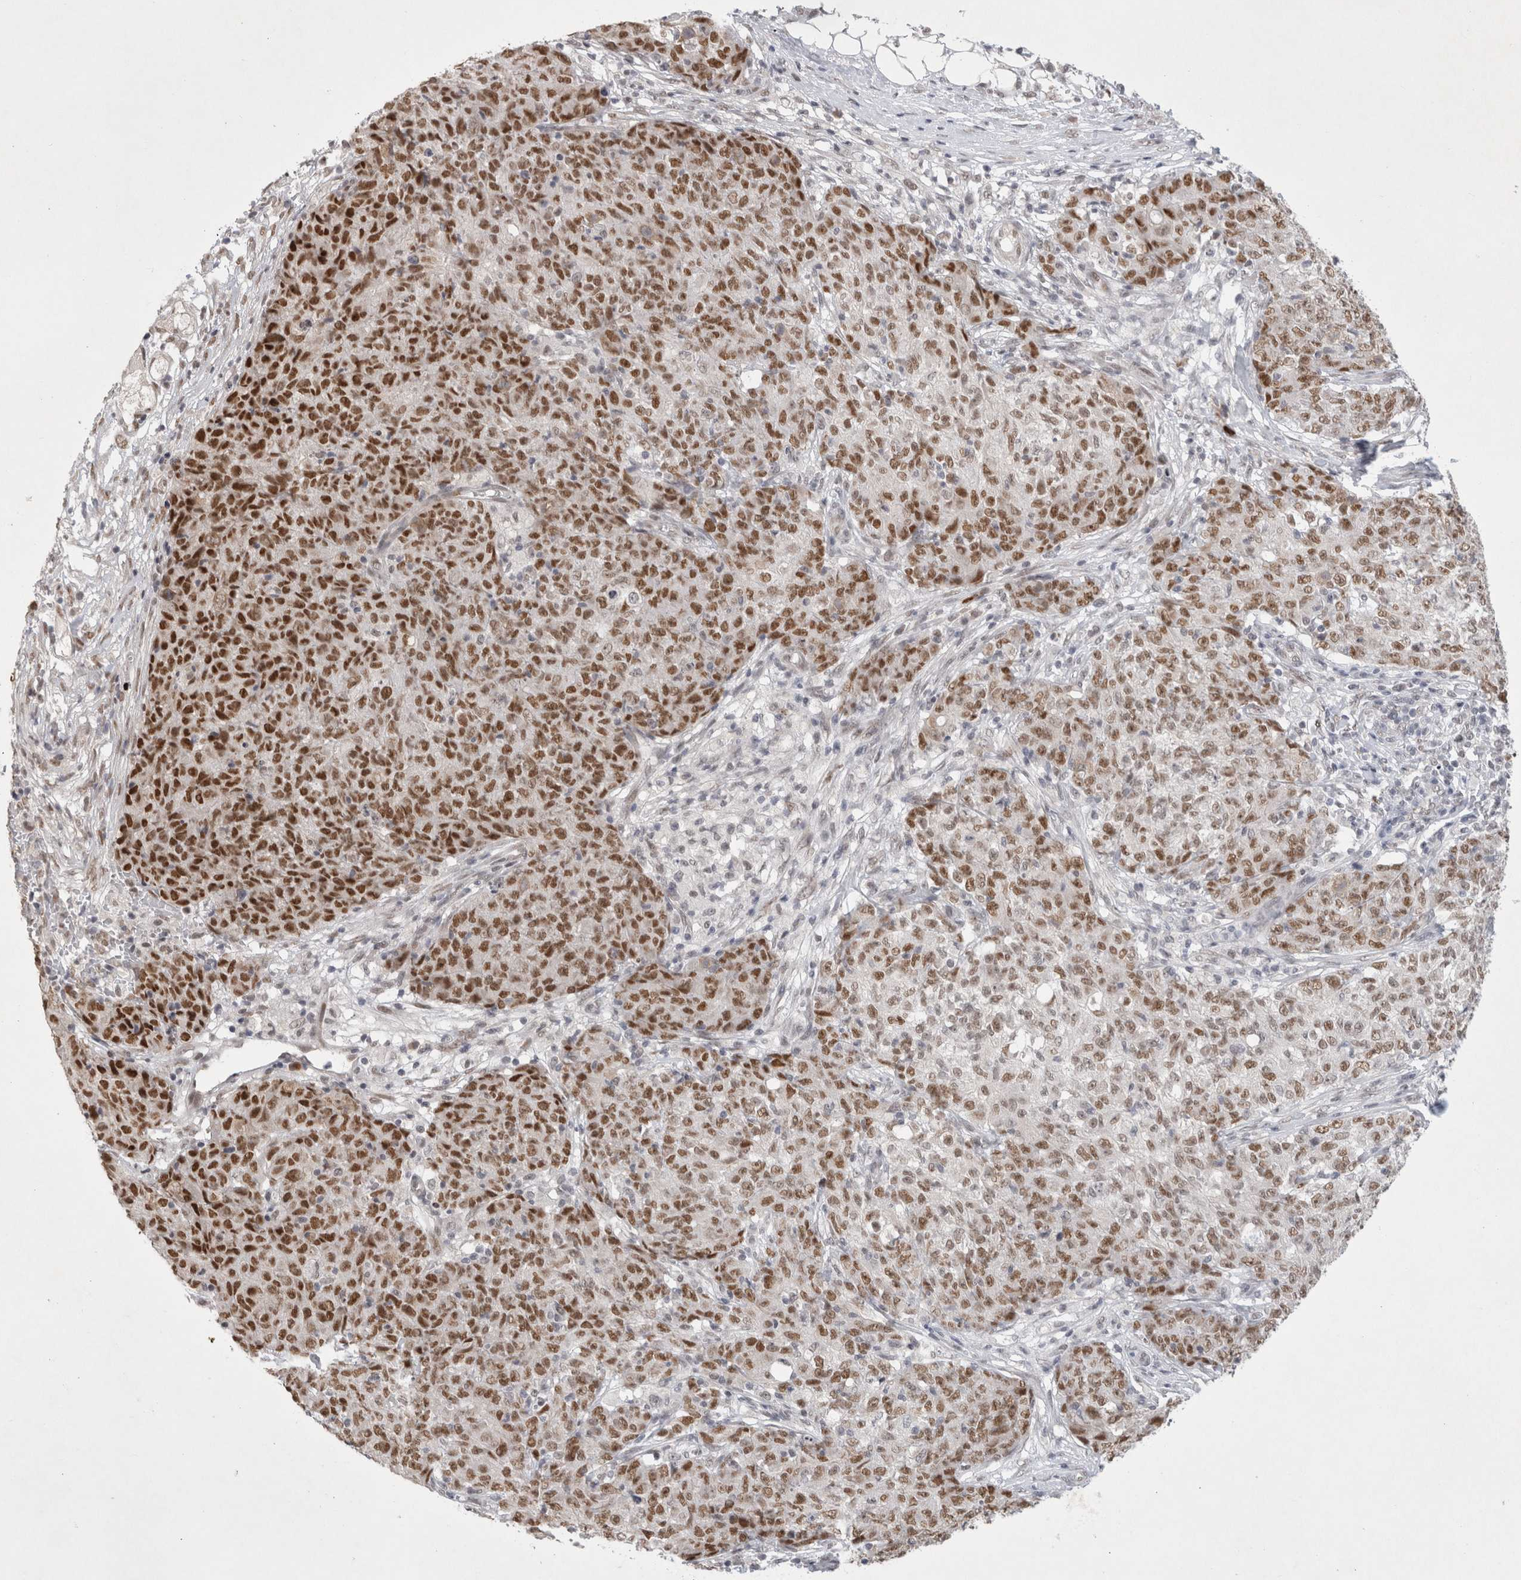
{"staining": {"intensity": "moderate", "quantity": ">75%", "location": "nuclear"}, "tissue": "ovarian cancer", "cell_type": "Tumor cells", "image_type": "cancer", "snomed": [{"axis": "morphology", "description": "Carcinoma, endometroid"}, {"axis": "topography", "description": "Ovary"}], "caption": "Approximately >75% of tumor cells in human ovarian endometroid carcinoma demonstrate moderate nuclear protein staining as visualized by brown immunohistochemical staining.", "gene": "RECQL4", "patient": {"sex": "female", "age": 42}}